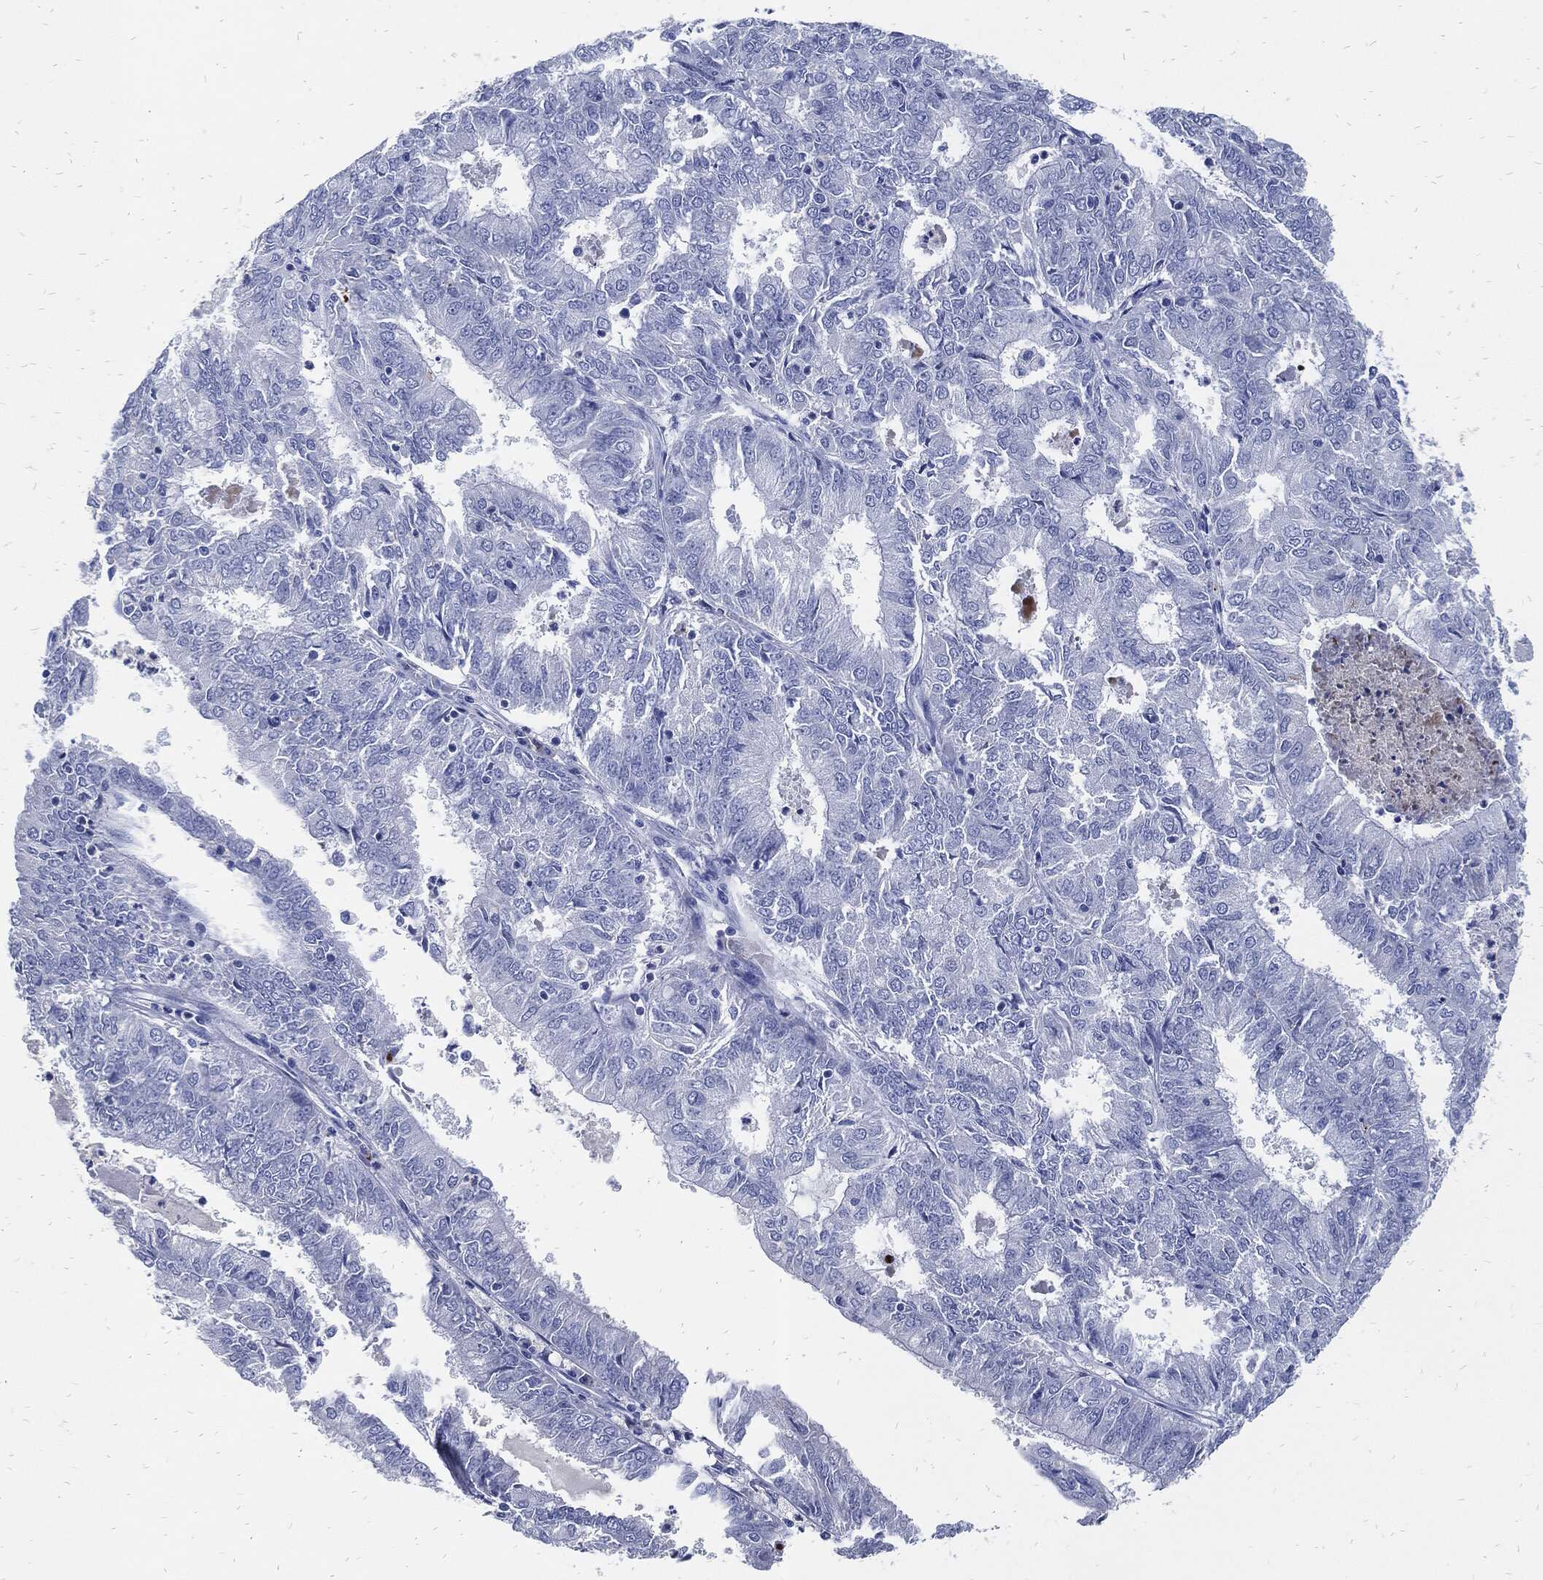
{"staining": {"intensity": "negative", "quantity": "none", "location": "none"}, "tissue": "endometrial cancer", "cell_type": "Tumor cells", "image_type": "cancer", "snomed": [{"axis": "morphology", "description": "Adenocarcinoma, NOS"}, {"axis": "topography", "description": "Endometrium"}], "caption": "This is an immunohistochemistry image of endometrial adenocarcinoma. There is no staining in tumor cells.", "gene": "FABP4", "patient": {"sex": "female", "age": 57}}